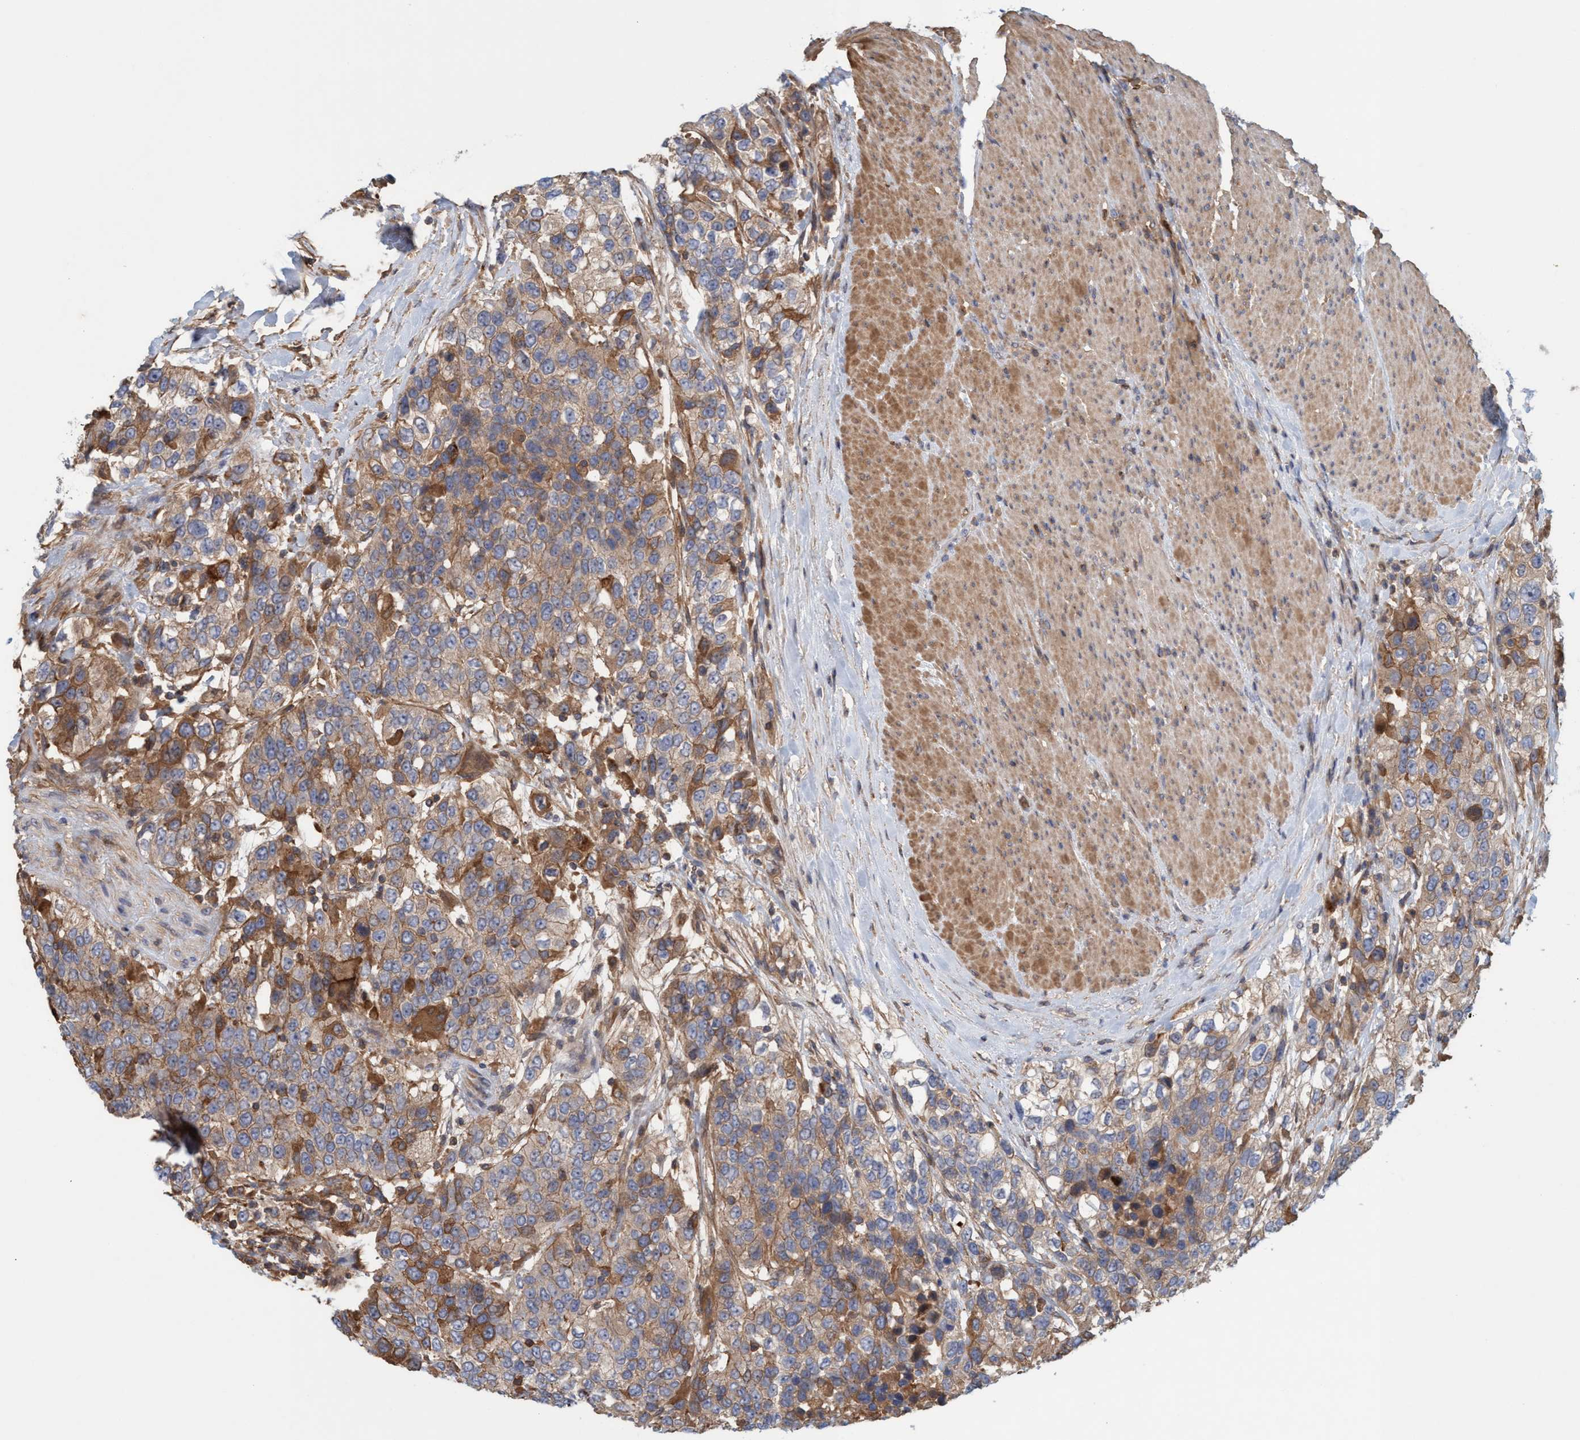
{"staining": {"intensity": "moderate", "quantity": ">75%", "location": "cytoplasmic/membranous"}, "tissue": "urothelial cancer", "cell_type": "Tumor cells", "image_type": "cancer", "snomed": [{"axis": "morphology", "description": "Urothelial carcinoma, High grade"}, {"axis": "topography", "description": "Urinary bladder"}], "caption": "The immunohistochemical stain labels moderate cytoplasmic/membranous expression in tumor cells of urothelial cancer tissue.", "gene": "SPECC1", "patient": {"sex": "female", "age": 80}}